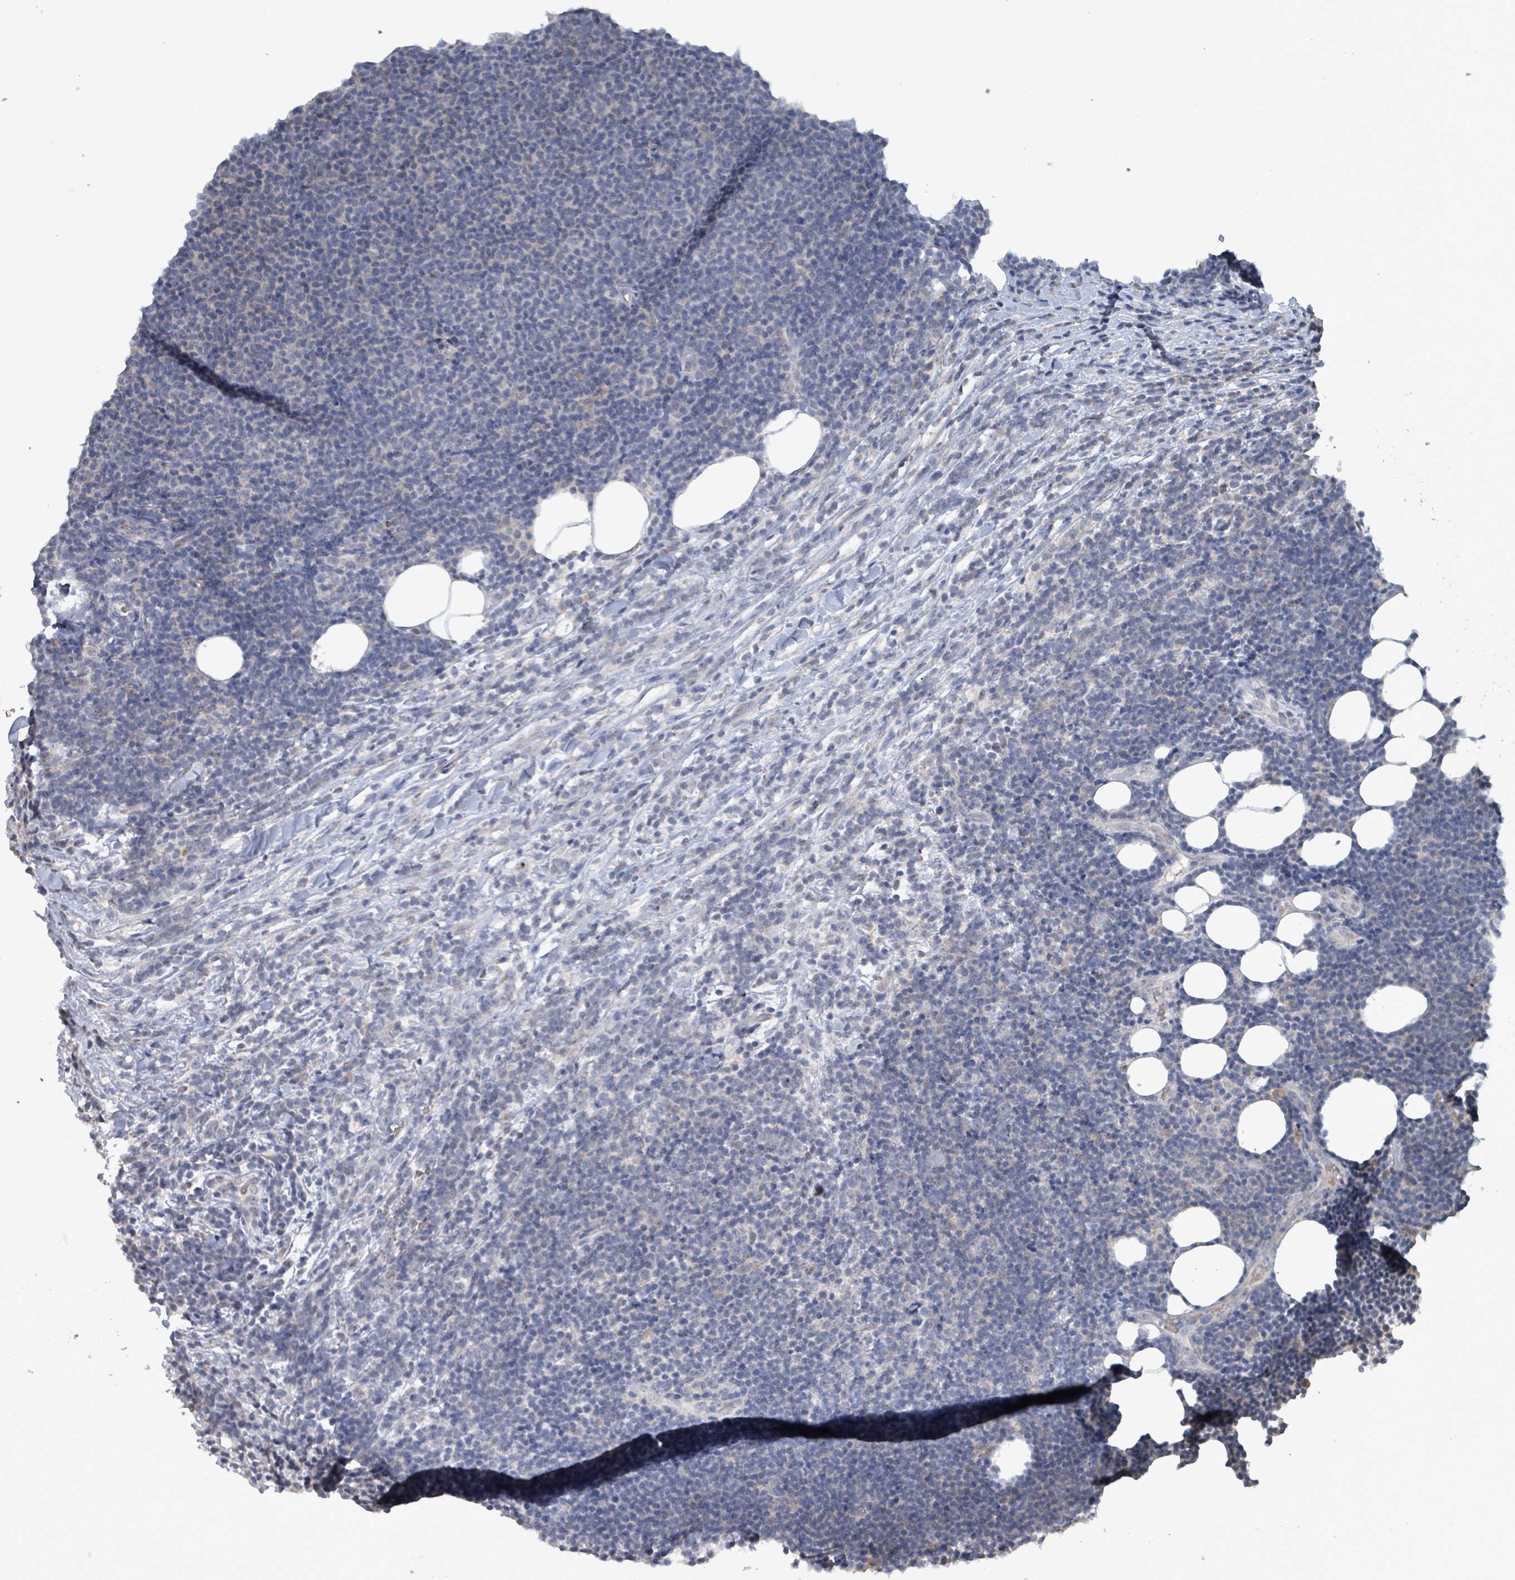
{"staining": {"intensity": "weak", "quantity": "<25%", "location": "cytoplasmic/membranous"}, "tissue": "lymphoma", "cell_type": "Tumor cells", "image_type": "cancer", "snomed": [{"axis": "morphology", "description": "Malignant lymphoma, non-Hodgkin's type, Low grade"}, {"axis": "topography", "description": "Lymph node"}], "caption": "IHC of lymphoma demonstrates no expression in tumor cells.", "gene": "SEBOX", "patient": {"sex": "male", "age": 66}}